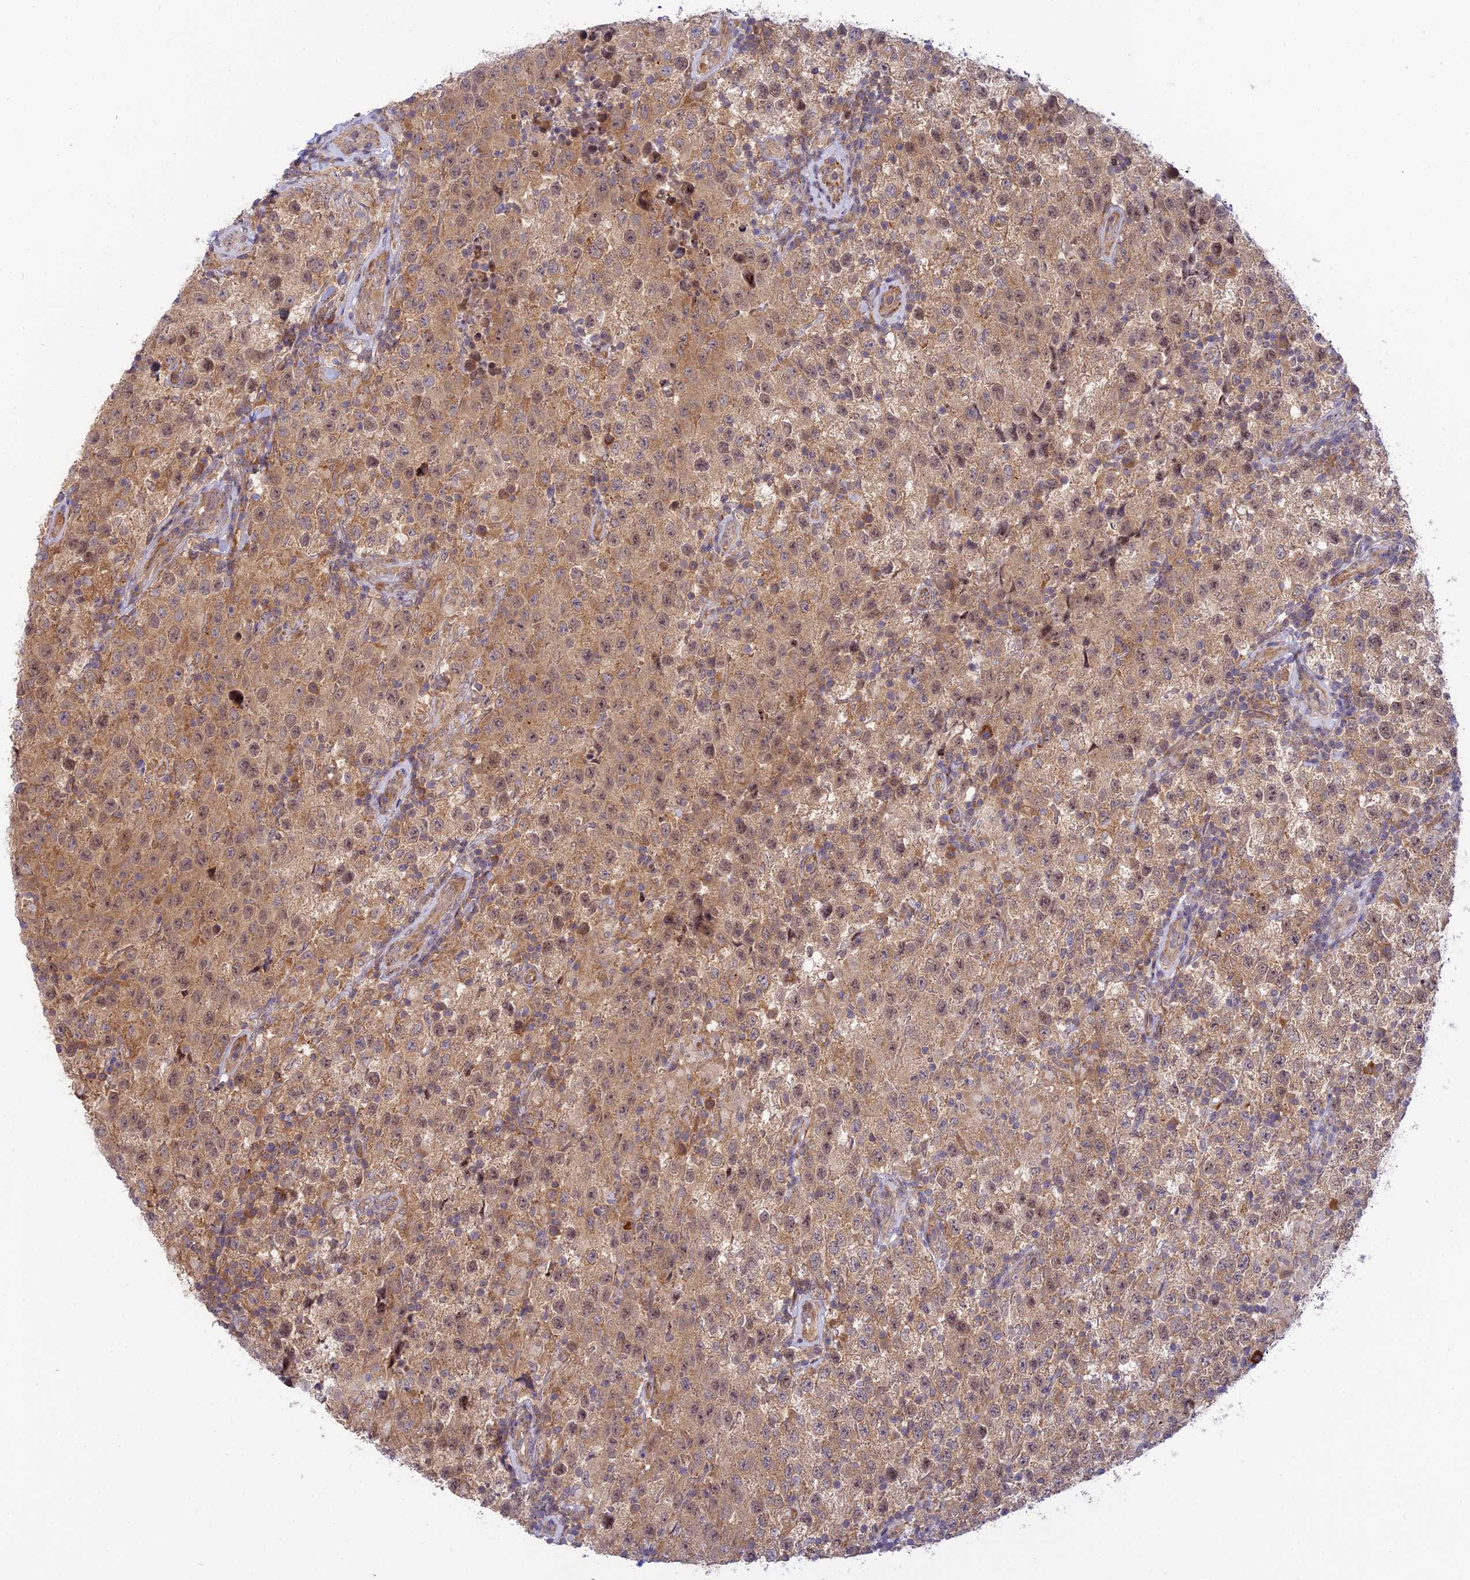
{"staining": {"intensity": "weak", "quantity": ">75%", "location": "cytoplasmic/membranous,nuclear"}, "tissue": "testis cancer", "cell_type": "Tumor cells", "image_type": "cancer", "snomed": [{"axis": "morphology", "description": "Seminoma, NOS"}, {"axis": "morphology", "description": "Carcinoma, Embryonal, NOS"}, {"axis": "topography", "description": "Testis"}], "caption": "Immunohistochemical staining of testis cancer (embryonal carcinoma) exhibits low levels of weak cytoplasmic/membranous and nuclear protein positivity in about >75% of tumor cells. (IHC, brightfield microscopy, high magnification).", "gene": "ZNF584", "patient": {"sex": "male", "age": 41}}